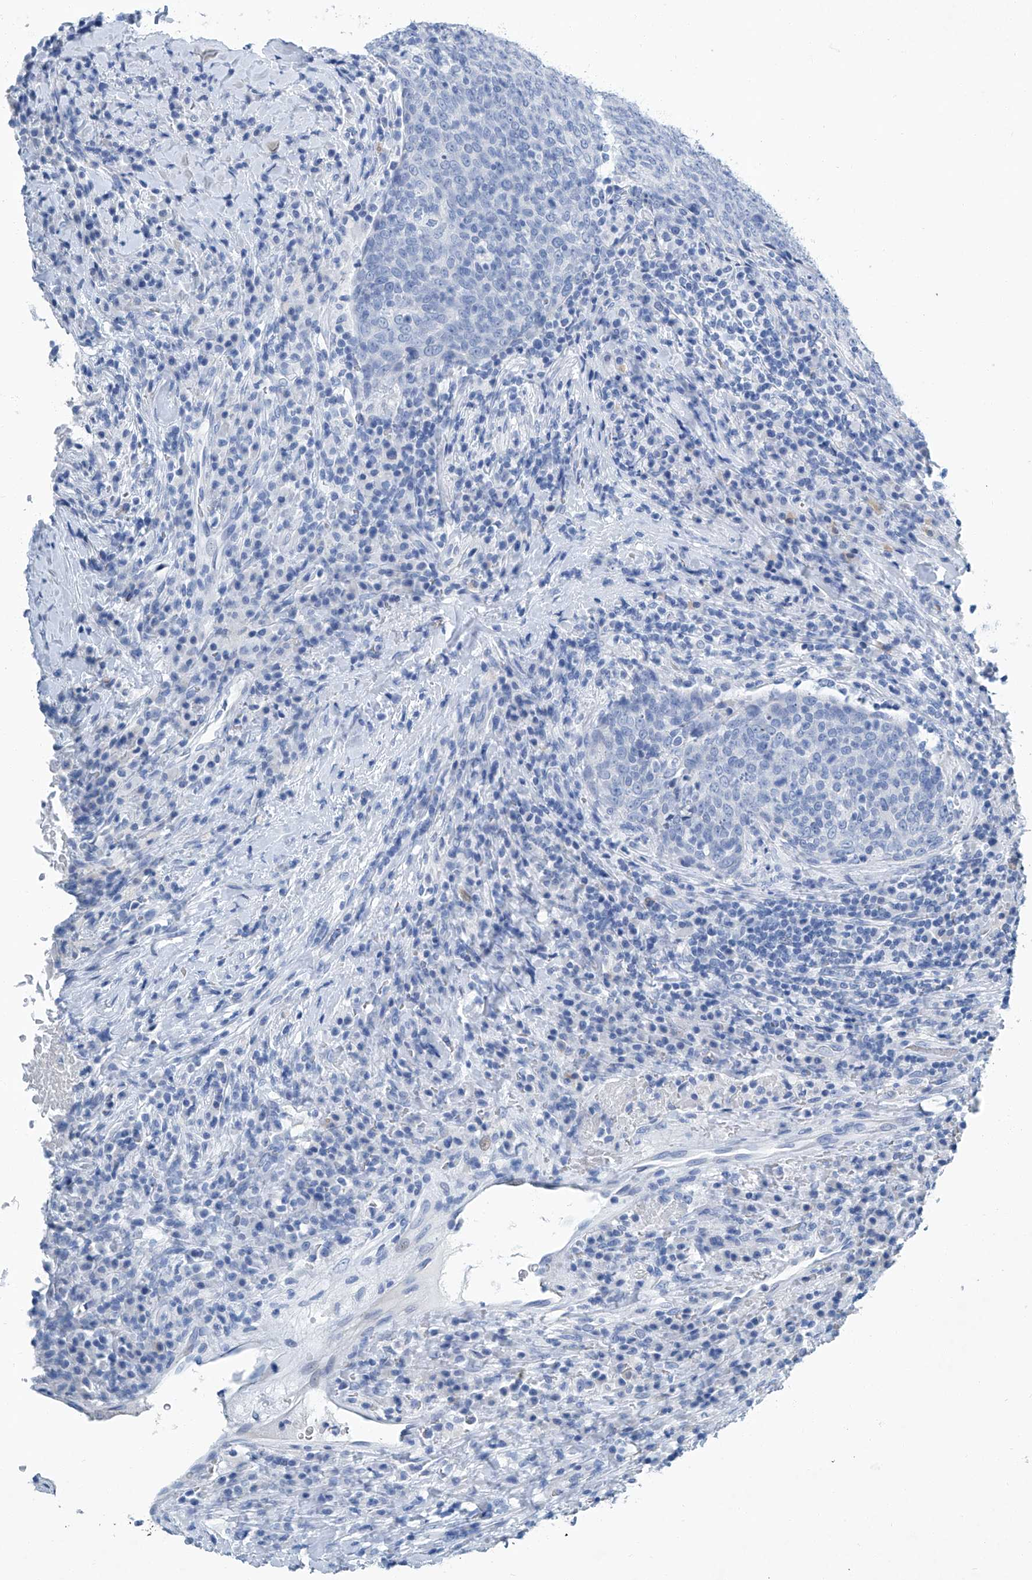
{"staining": {"intensity": "negative", "quantity": "none", "location": "none"}, "tissue": "head and neck cancer", "cell_type": "Tumor cells", "image_type": "cancer", "snomed": [{"axis": "morphology", "description": "Squamous cell carcinoma, NOS"}, {"axis": "morphology", "description": "Squamous cell carcinoma, metastatic, NOS"}, {"axis": "topography", "description": "Lymph node"}, {"axis": "topography", "description": "Head-Neck"}], "caption": "An IHC image of head and neck cancer (squamous cell carcinoma) is shown. There is no staining in tumor cells of head and neck cancer (squamous cell carcinoma).", "gene": "CYP2A7", "patient": {"sex": "male", "age": 62}}